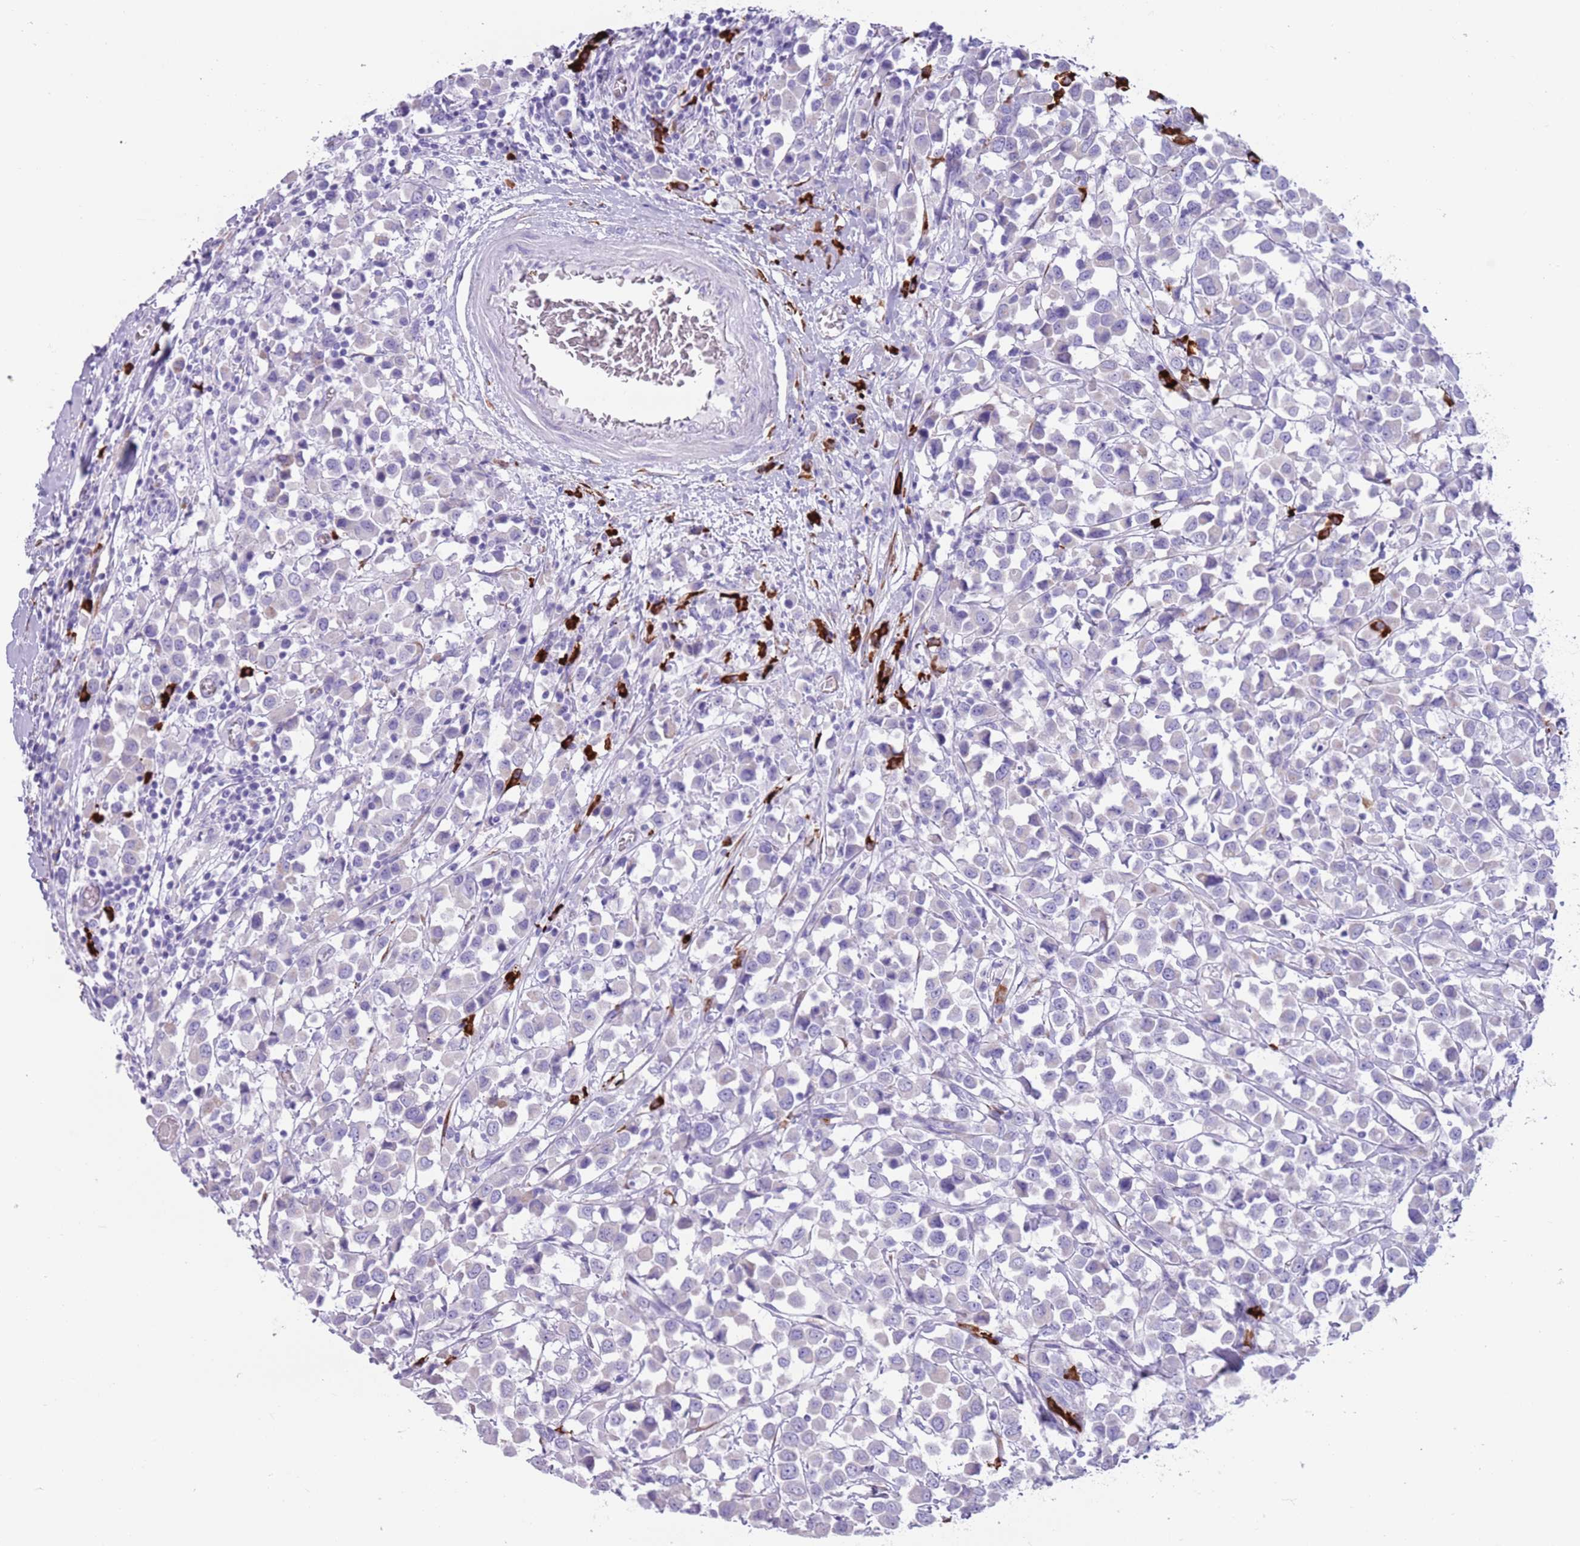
{"staining": {"intensity": "negative", "quantity": "none", "location": "none"}, "tissue": "breast cancer", "cell_type": "Tumor cells", "image_type": "cancer", "snomed": [{"axis": "morphology", "description": "Duct carcinoma"}, {"axis": "topography", "description": "Breast"}], "caption": "DAB (3,3'-diaminobenzidine) immunohistochemical staining of human breast intraductal carcinoma shows no significant positivity in tumor cells.", "gene": "LY6G5B", "patient": {"sex": "female", "age": 61}}